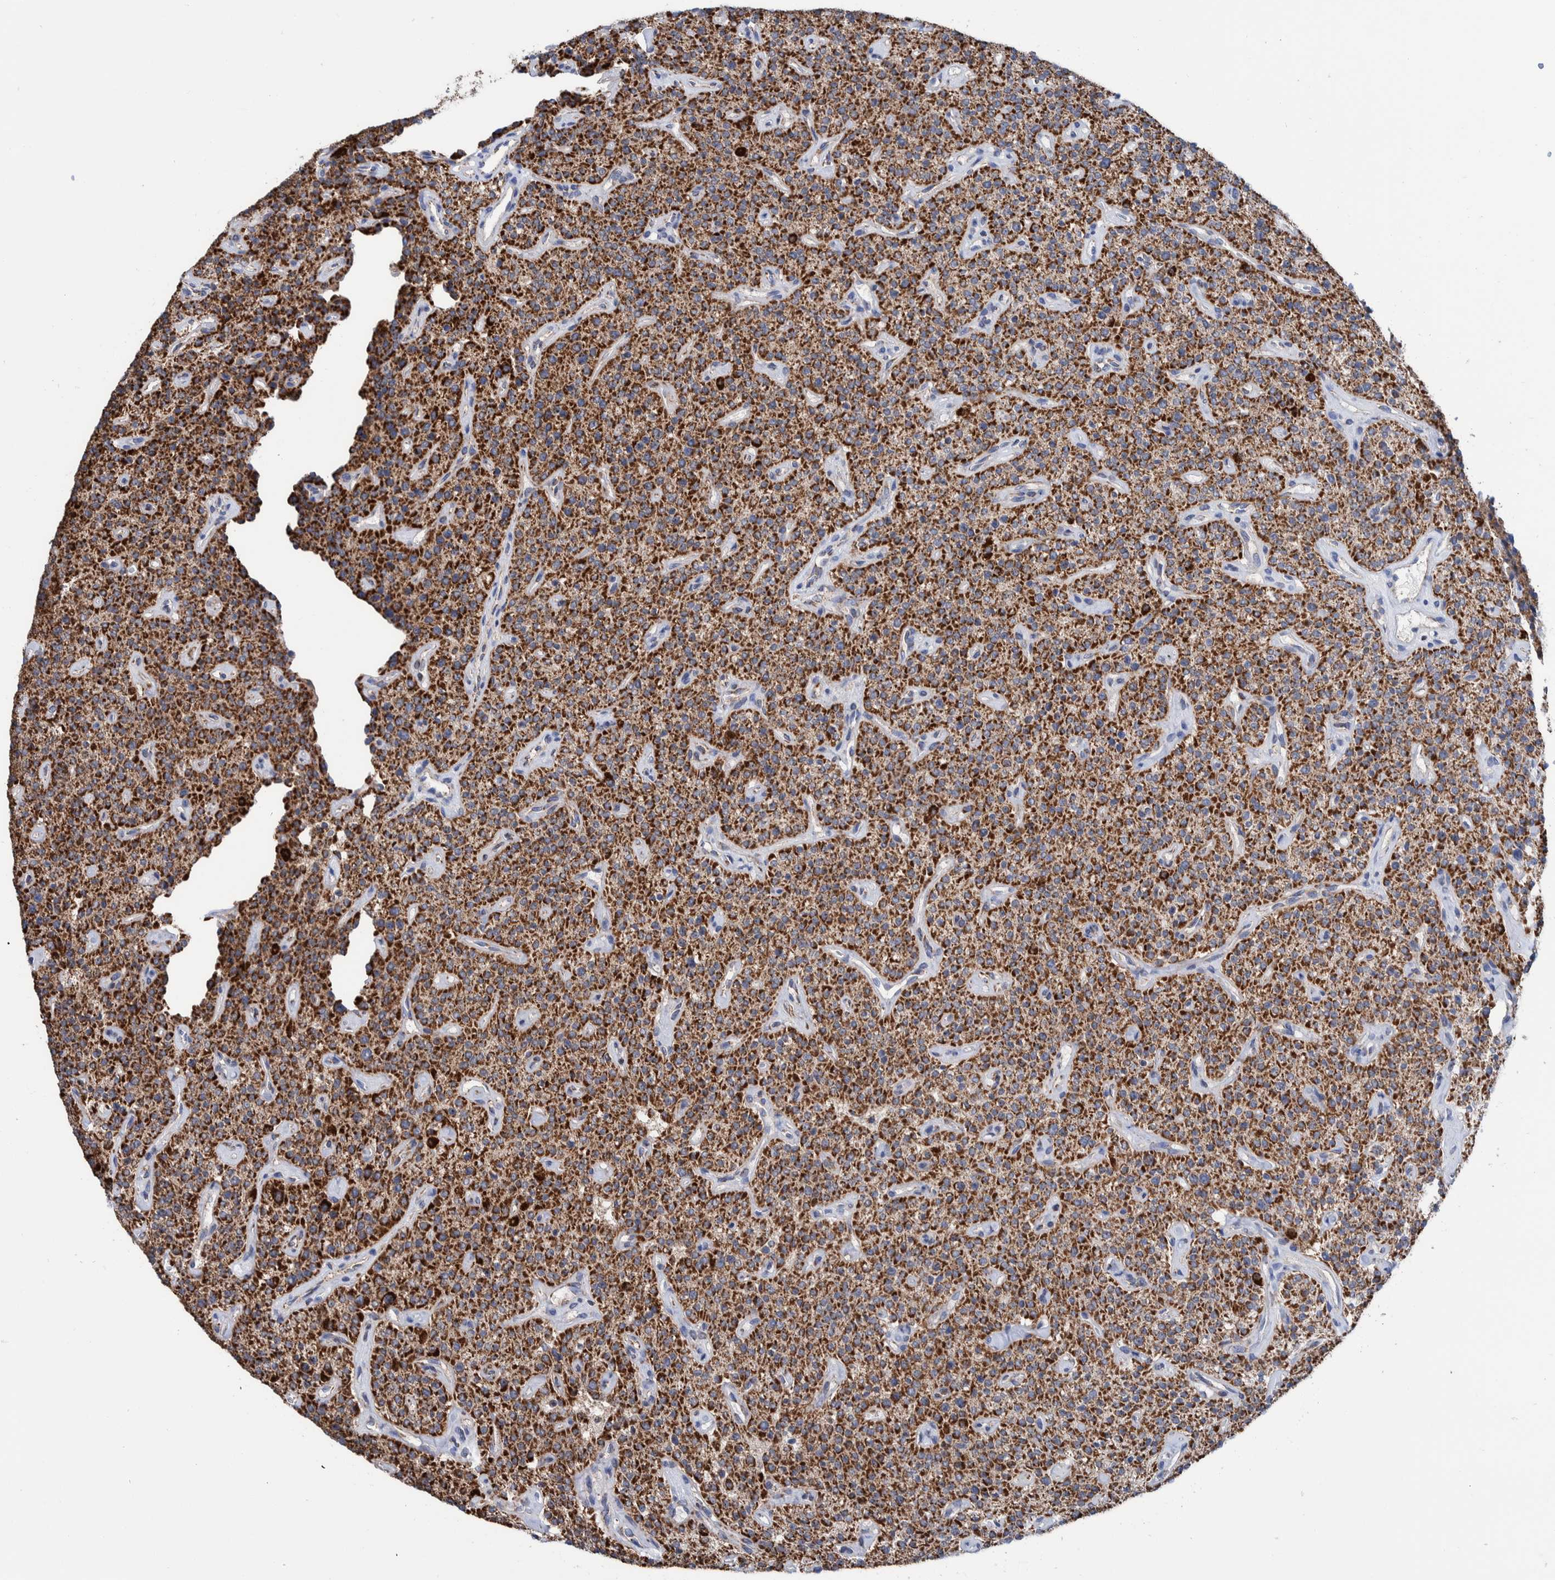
{"staining": {"intensity": "strong", "quantity": ">75%", "location": "cytoplasmic/membranous"}, "tissue": "parathyroid gland", "cell_type": "Glandular cells", "image_type": "normal", "snomed": [{"axis": "morphology", "description": "Normal tissue, NOS"}, {"axis": "topography", "description": "Parathyroid gland"}], "caption": "Strong cytoplasmic/membranous protein staining is identified in about >75% of glandular cells in parathyroid gland.", "gene": "DECR1", "patient": {"sex": "male", "age": 46}}